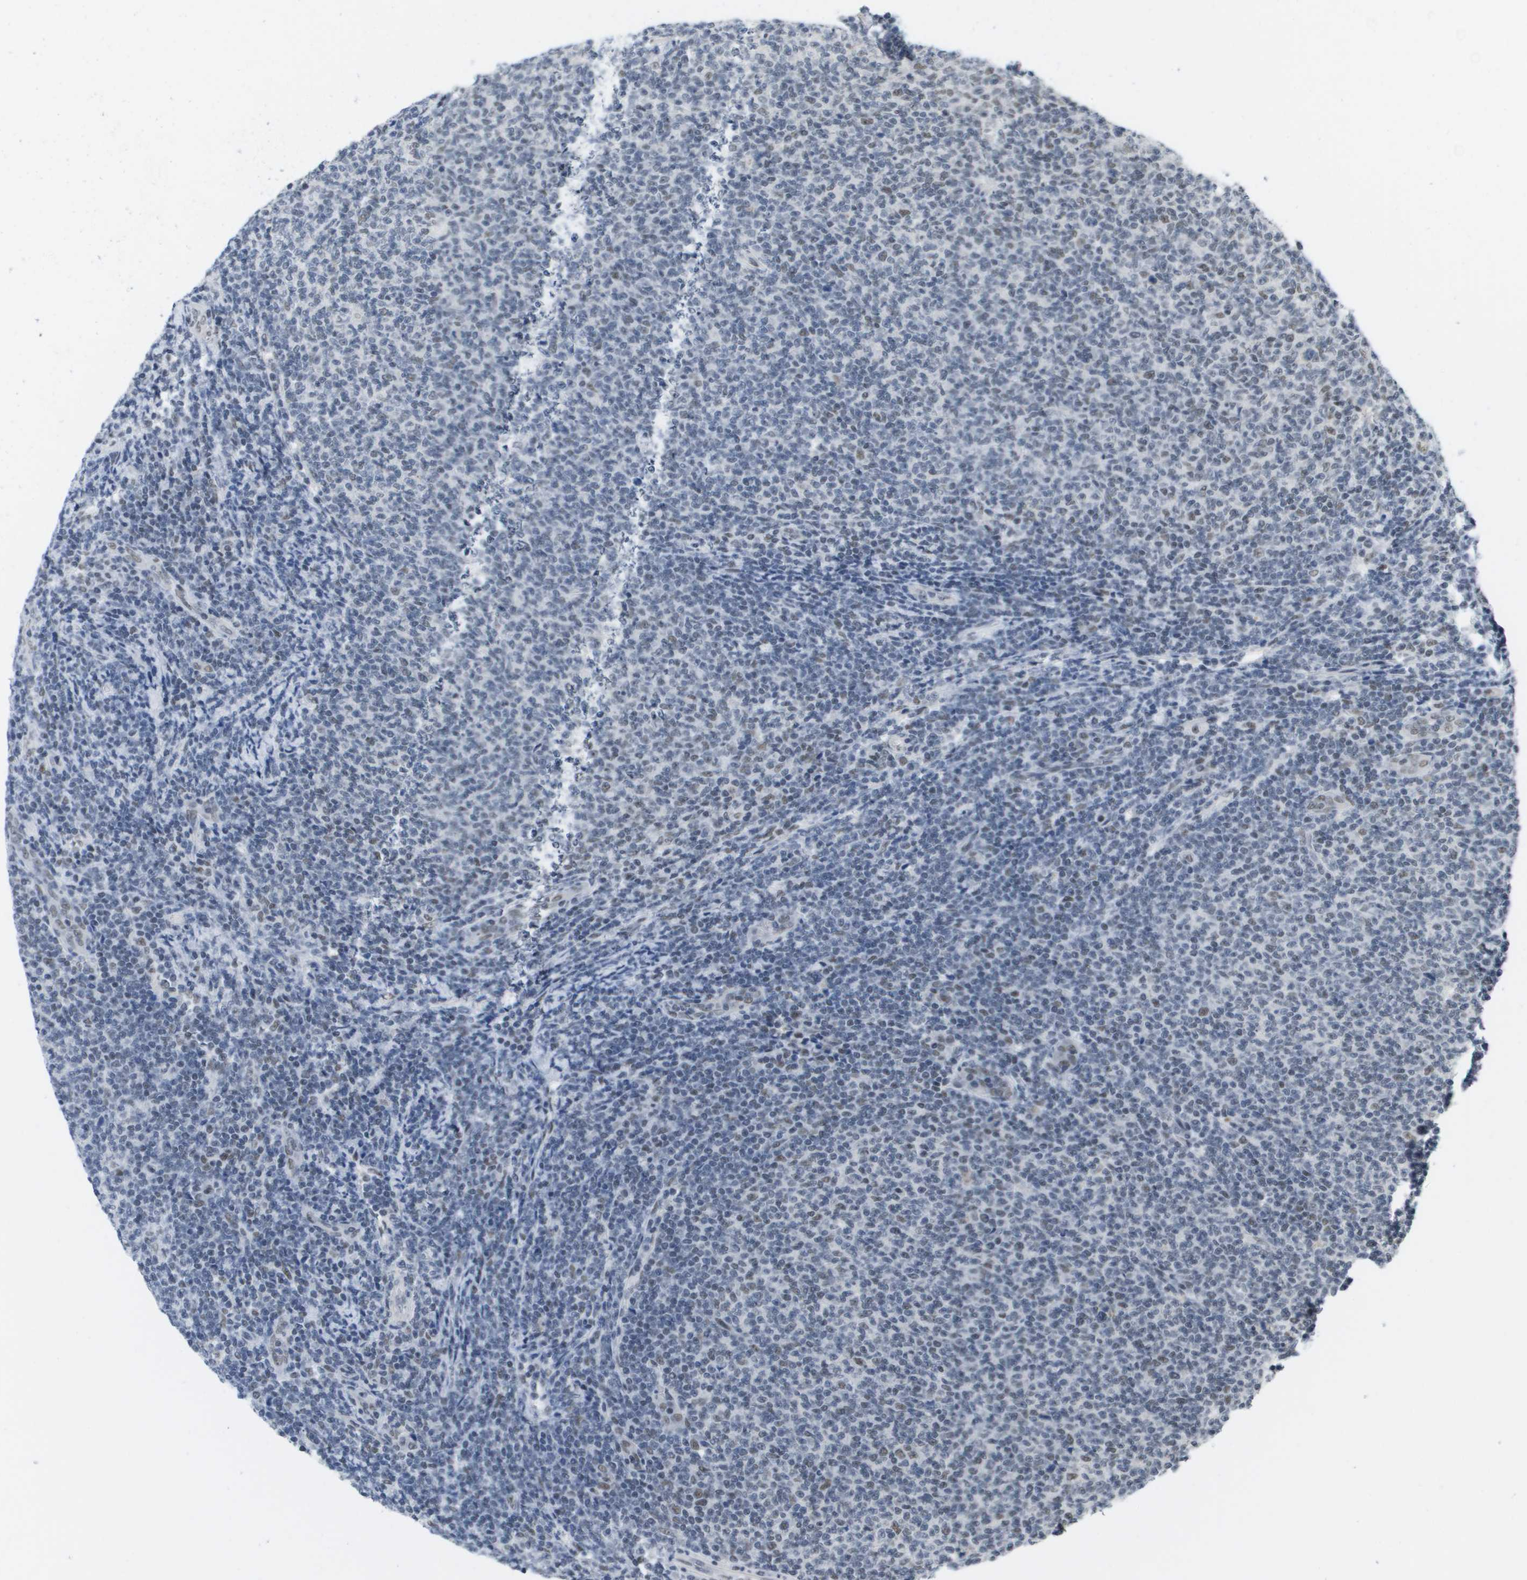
{"staining": {"intensity": "weak", "quantity": "25%-75%", "location": "nuclear"}, "tissue": "lymphoma", "cell_type": "Tumor cells", "image_type": "cancer", "snomed": [{"axis": "morphology", "description": "Malignant lymphoma, non-Hodgkin's type, Low grade"}, {"axis": "topography", "description": "Lymph node"}], "caption": "High-magnification brightfield microscopy of malignant lymphoma, non-Hodgkin's type (low-grade) stained with DAB (3,3'-diaminobenzidine) (brown) and counterstained with hematoxylin (blue). tumor cells exhibit weak nuclear staining is seen in approximately25%-75% of cells.", "gene": "ISY1", "patient": {"sex": "male", "age": 66}}